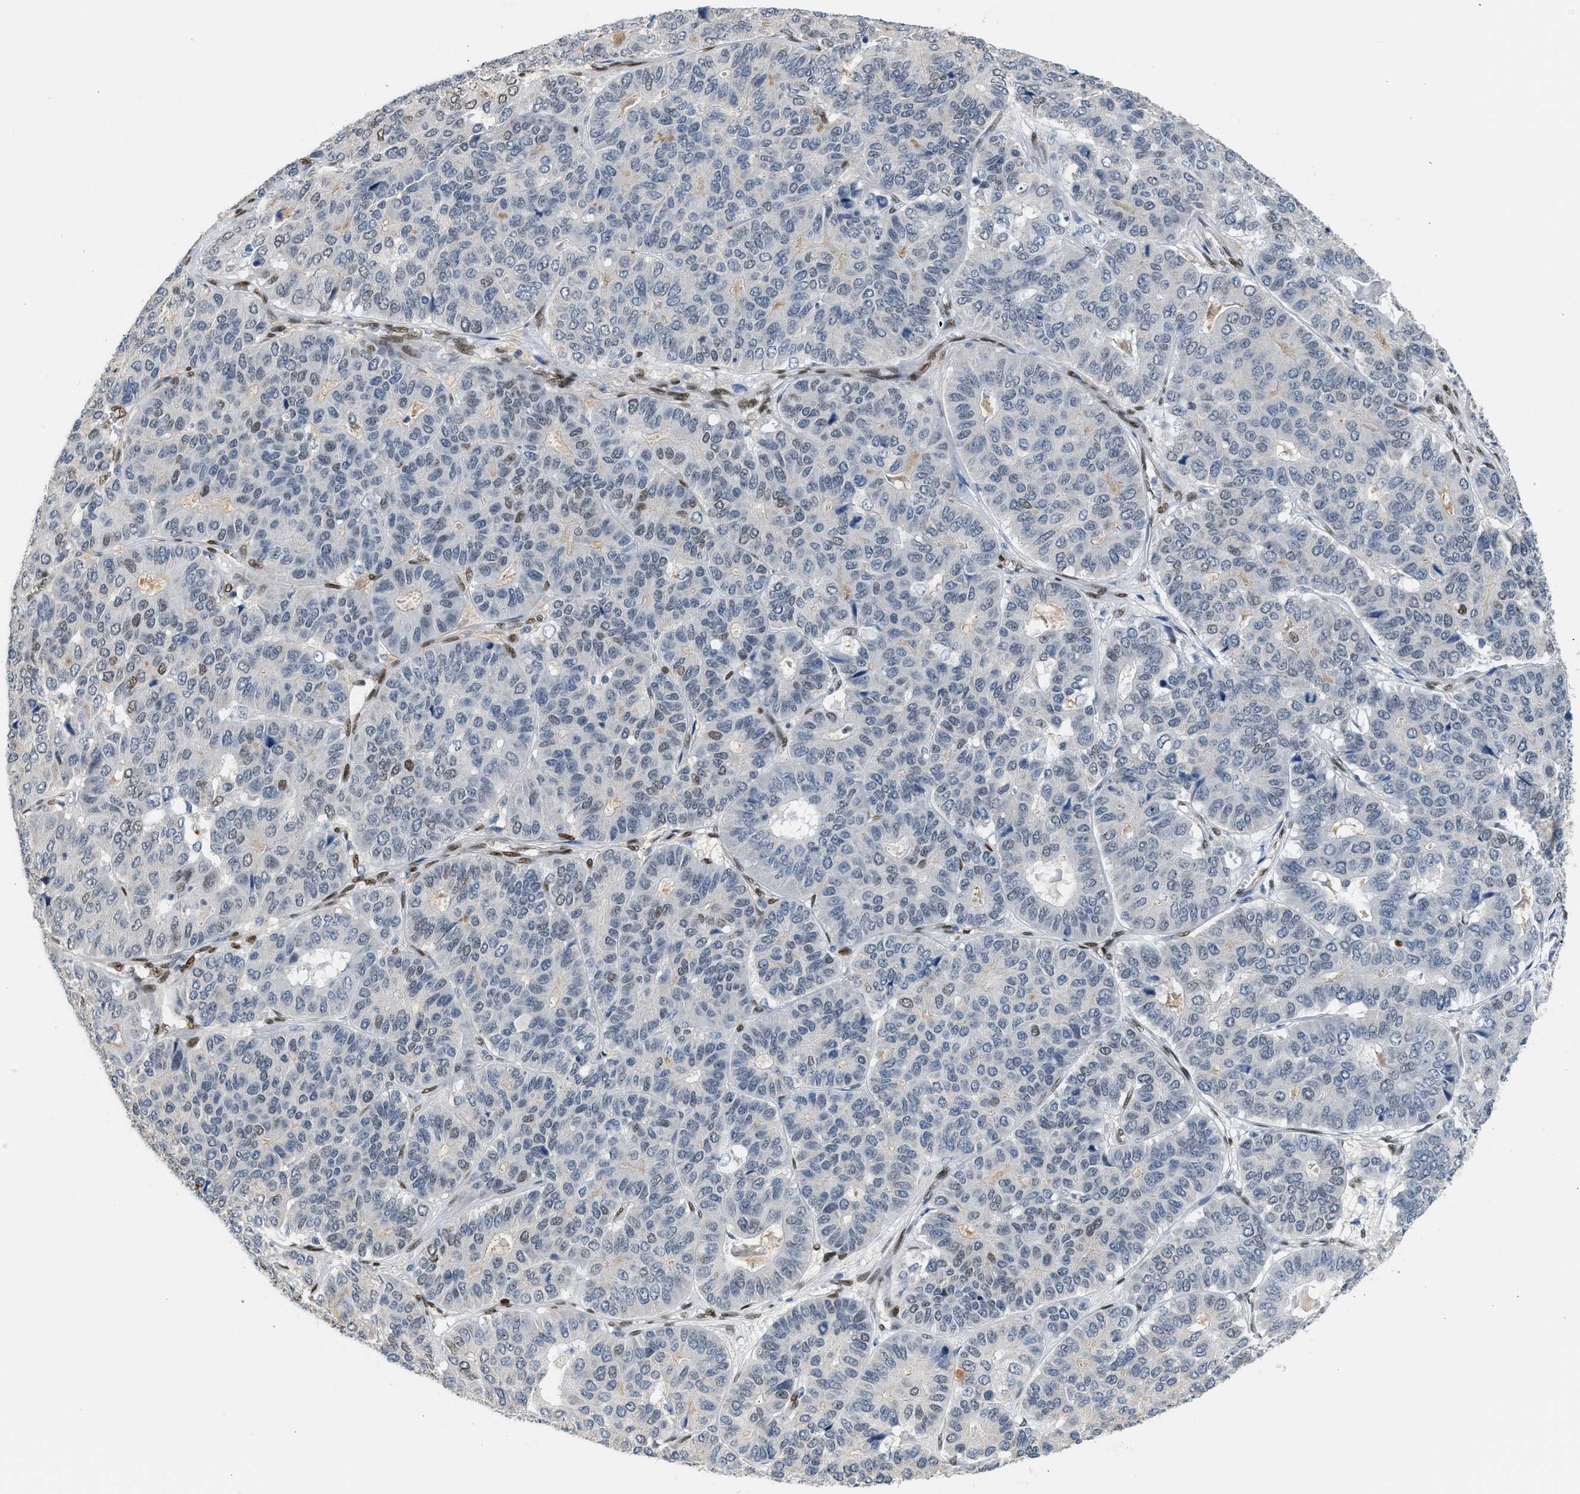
{"staining": {"intensity": "weak", "quantity": "<25%", "location": "nuclear"}, "tissue": "pancreatic cancer", "cell_type": "Tumor cells", "image_type": "cancer", "snomed": [{"axis": "morphology", "description": "Adenocarcinoma, NOS"}, {"axis": "topography", "description": "Pancreas"}], "caption": "Immunohistochemical staining of pancreatic adenocarcinoma shows no significant expression in tumor cells. (DAB immunohistochemistry (IHC), high magnification).", "gene": "ZBTB20", "patient": {"sex": "male", "age": 50}}